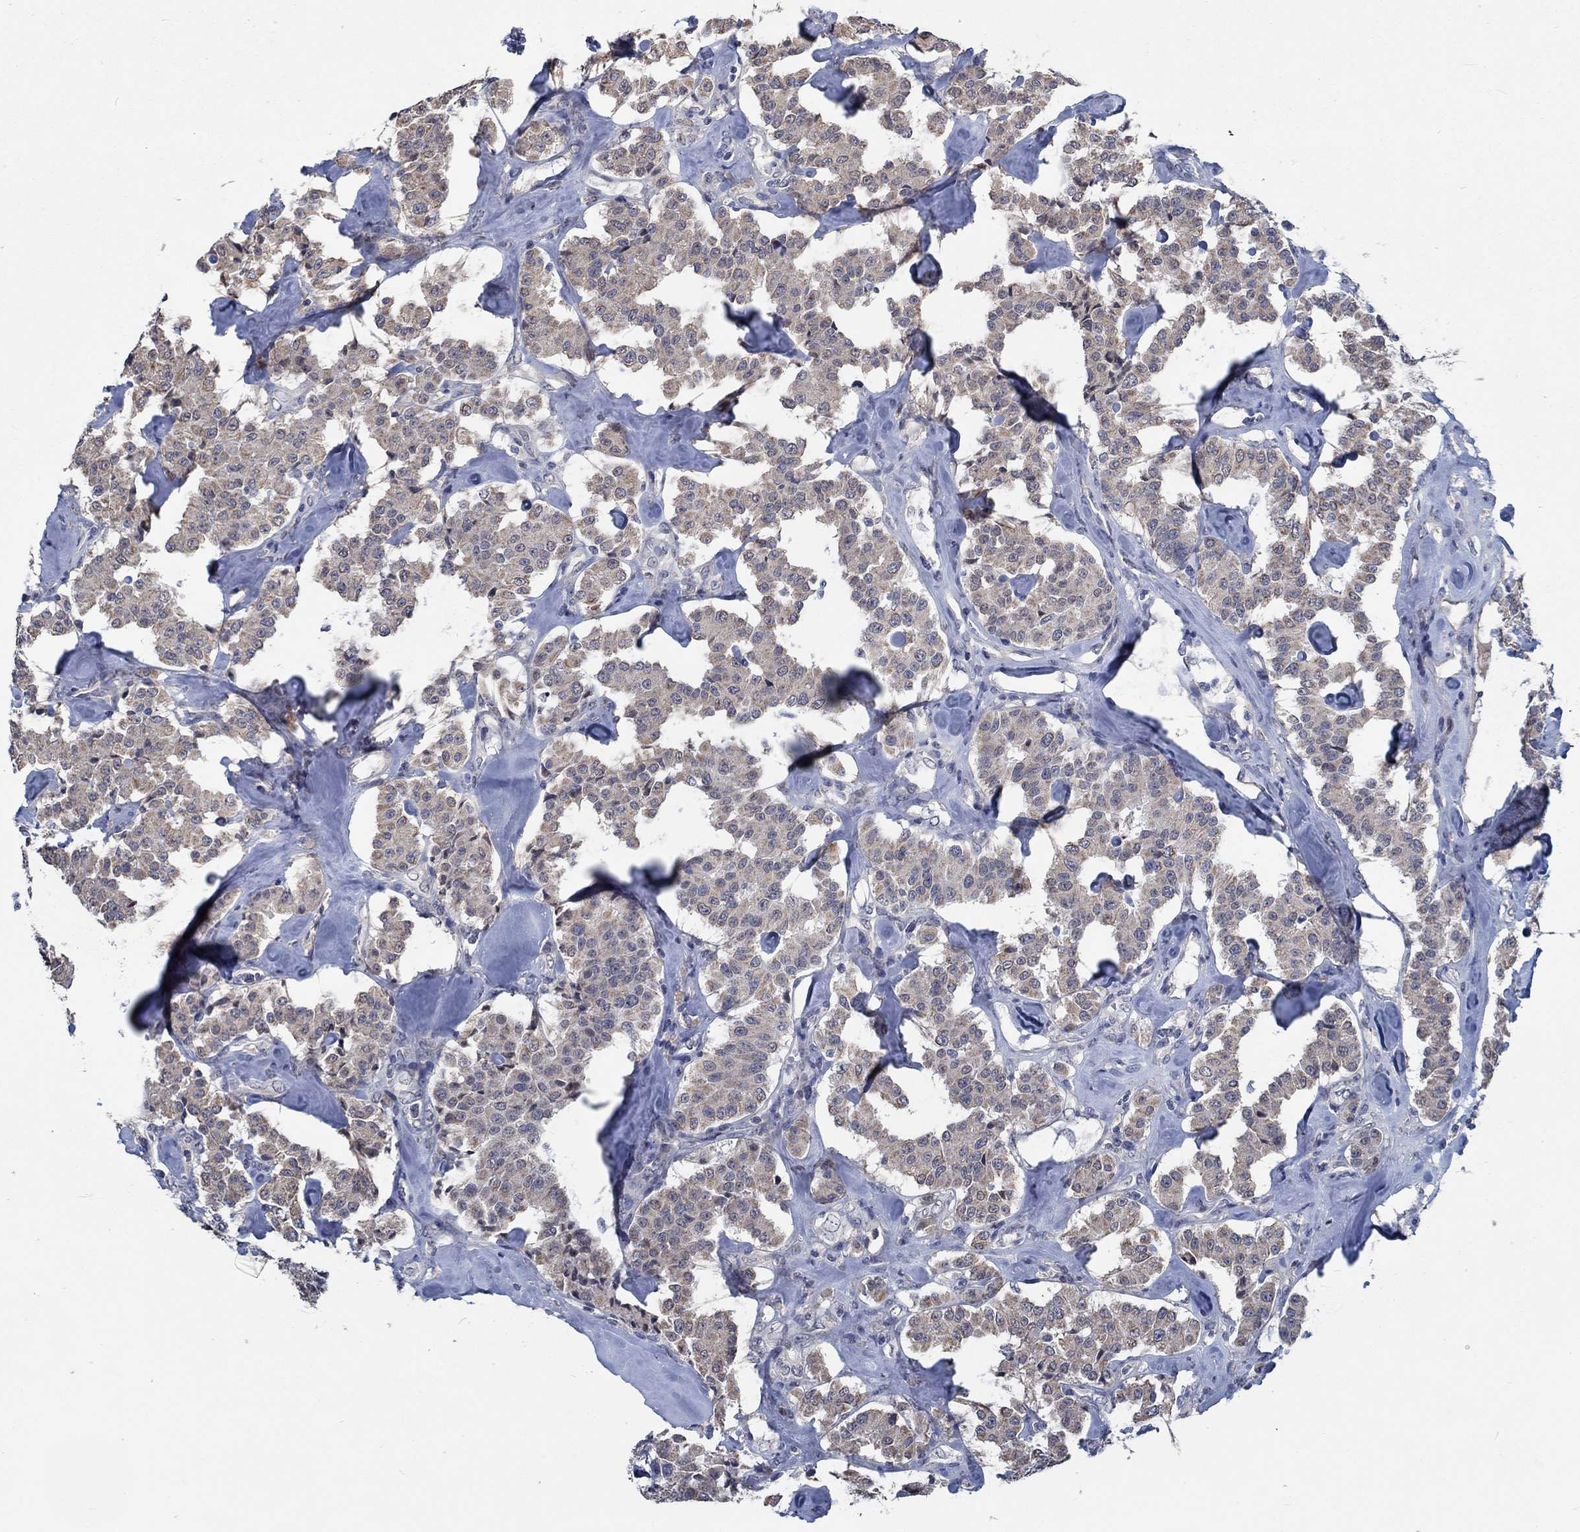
{"staining": {"intensity": "weak", "quantity": ">75%", "location": "cytoplasmic/membranous"}, "tissue": "carcinoid", "cell_type": "Tumor cells", "image_type": "cancer", "snomed": [{"axis": "morphology", "description": "Carcinoid, malignant, NOS"}, {"axis": "topography", "description": "Pancreas"}], "caption": "Carcinoid (malignant) stained with DAB (3,3'-diaminobenzidine) immunohistochemistry exhibits low levels of weak cytoplasmic/membranous staining in about >75% of tumor cells. (Brightfield microscopy of DAB IHC at high magnification).", "gene": "OBSCN", "patient": {"sex": "male", "age": 41}}